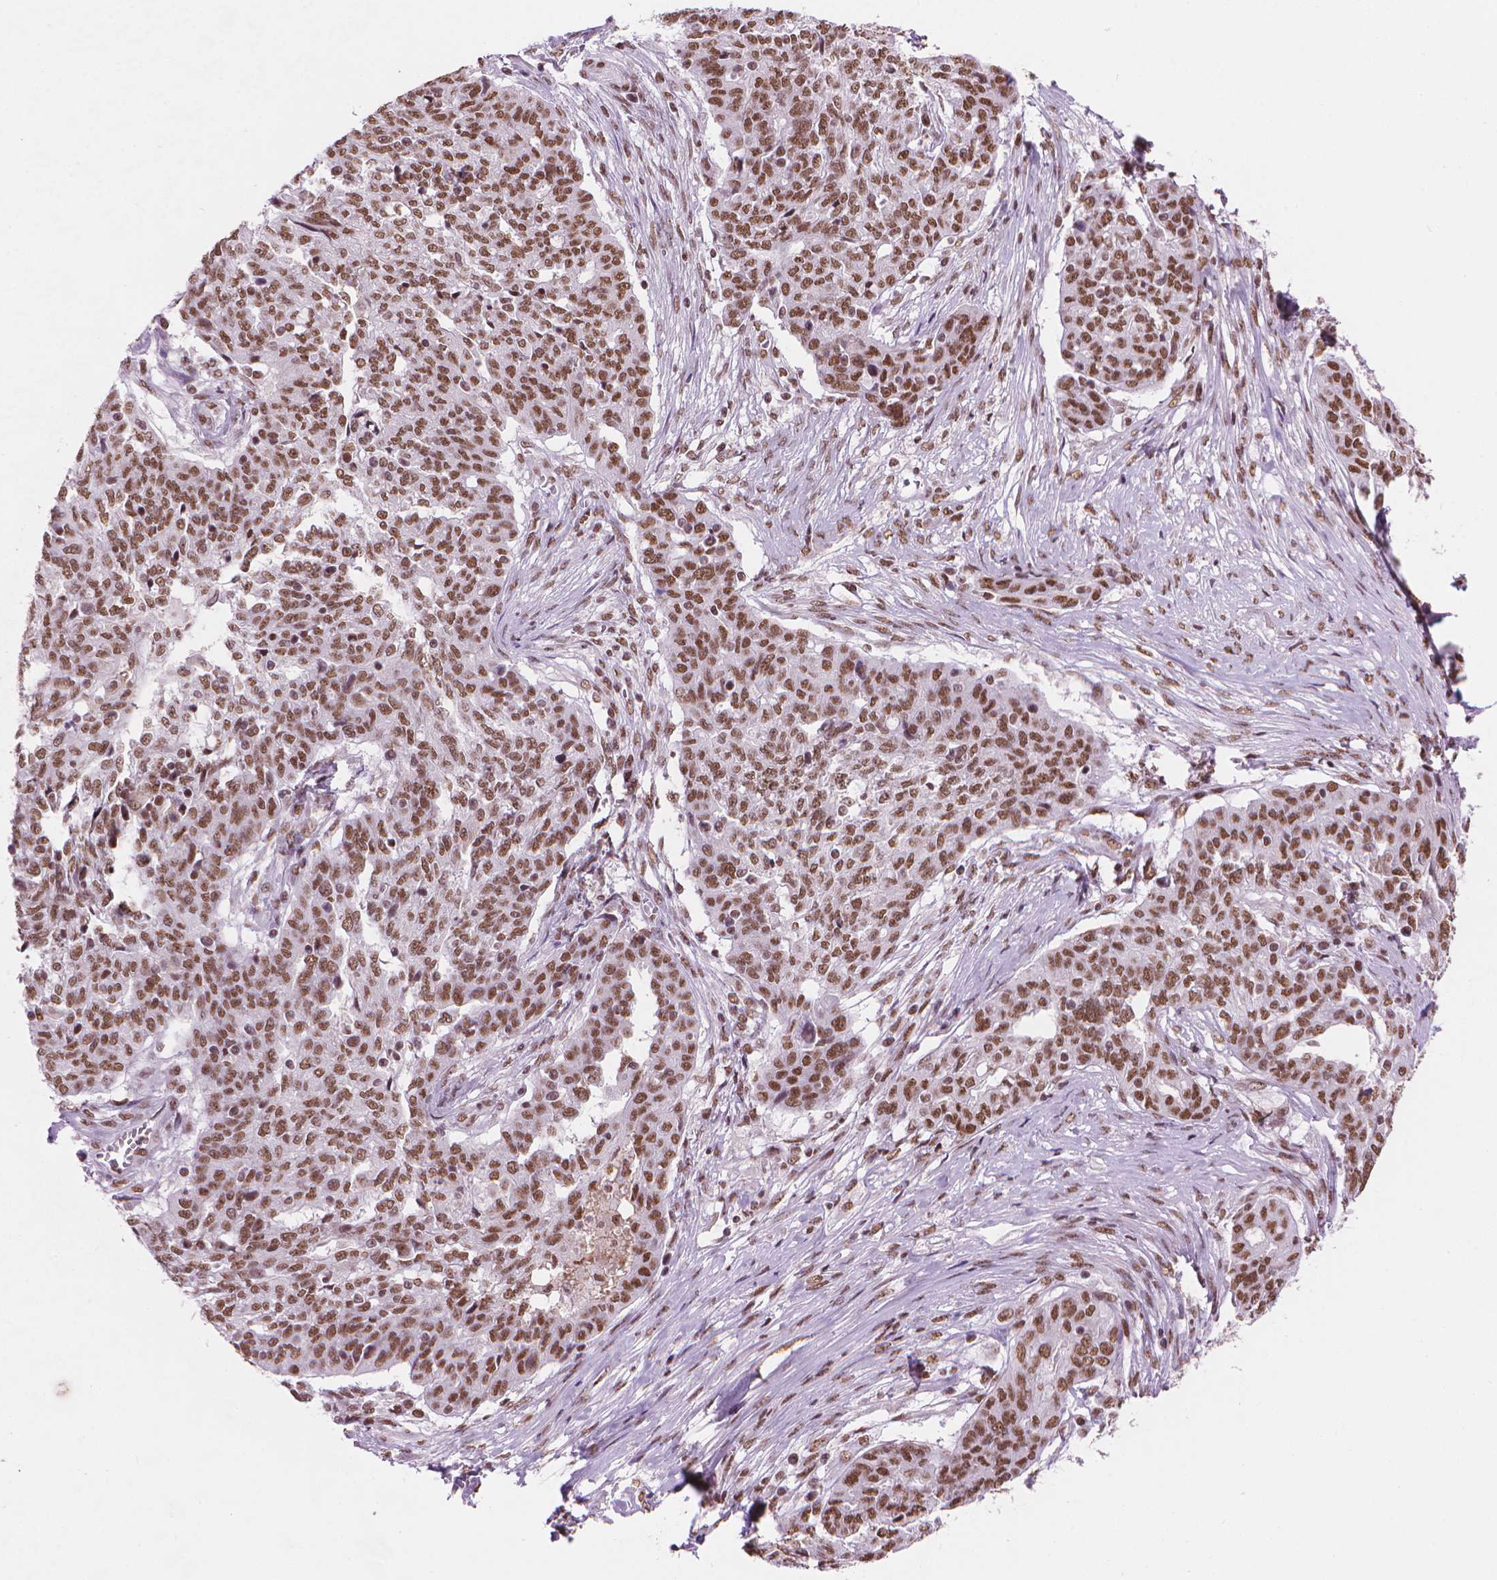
{"staining": {"intensity": "moderate", "quantity": ">75%", "location": "nuclear"}, "tissue": "ovarian cancer", "cell_type": "Tumor cells", "image_type": "cancer", "snomed": [{"axis": "morphology", "description": "Cystadenocarcinoma, serous, NOS"}, {"axis": "topography", "description": "Ovary"}], "caption": "A micrograph showing moderate nuclear staining in about >75% of tumor cells in ovarian cancer, as visualized by brown immunohistochemical staining.", "gene": "RPA4", "patient": {"sex": "female", "age": 67}}